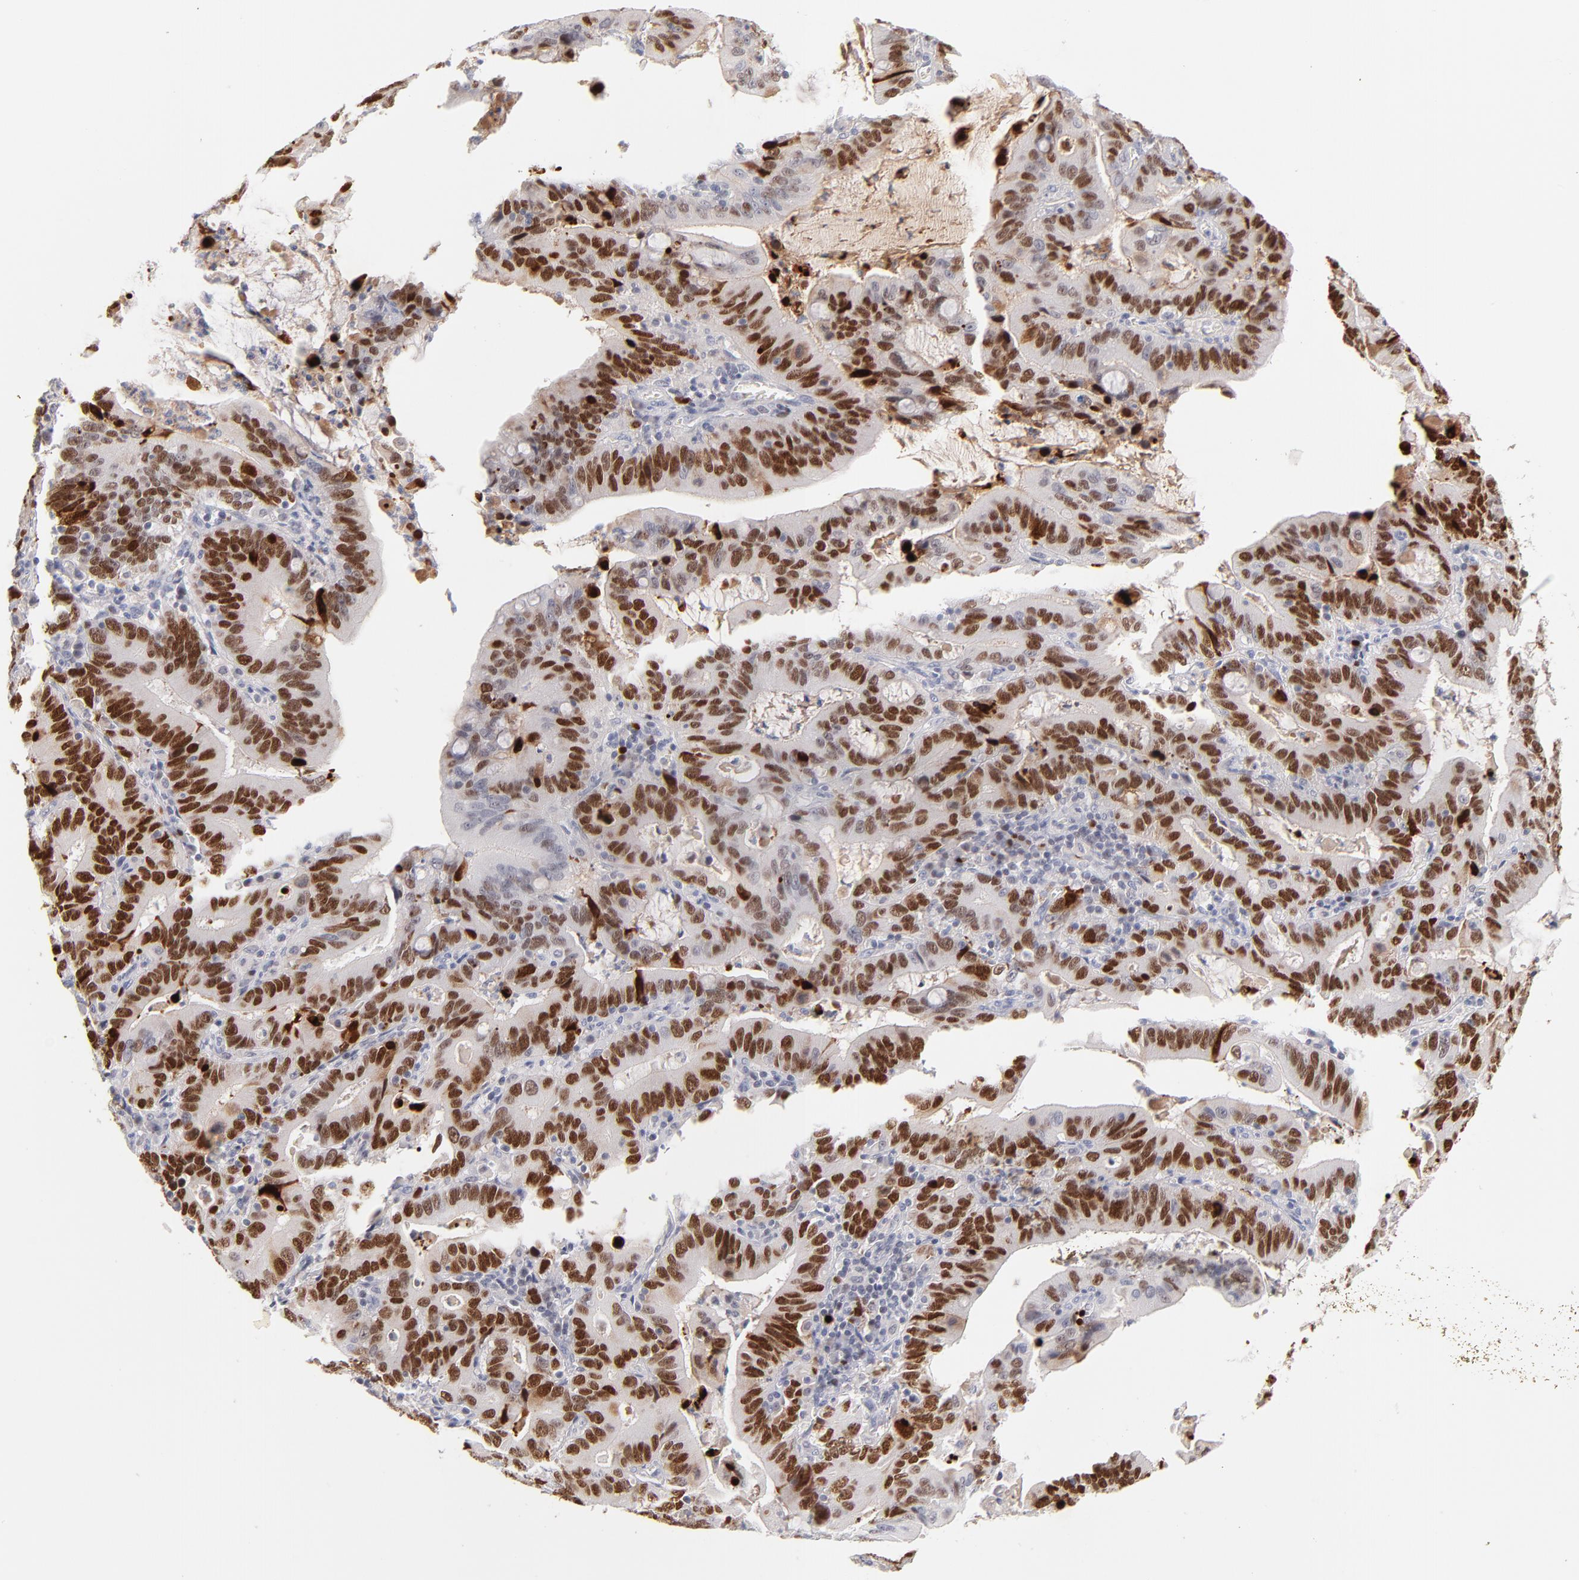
{"staining": {"intensity": "strong", "quantity": ">75%", "location": "nuclear"}, "tissue": "stomach cancer", "cell_type": "Tumor cells", "image_type": "cancer", "snomed": [{"axis": "morphology", "description": "Adenocarcinoma, NOS"}, {"axis": "topography", "description": "Stomach, upper"}], "caption": "This is a histology image of IHC staining of stomach adenocarcinoma, which shows strong expression in the nuclear of tumor cells.", "gene": "PARP1", "patient": {"sex": "male", "age": 63}}